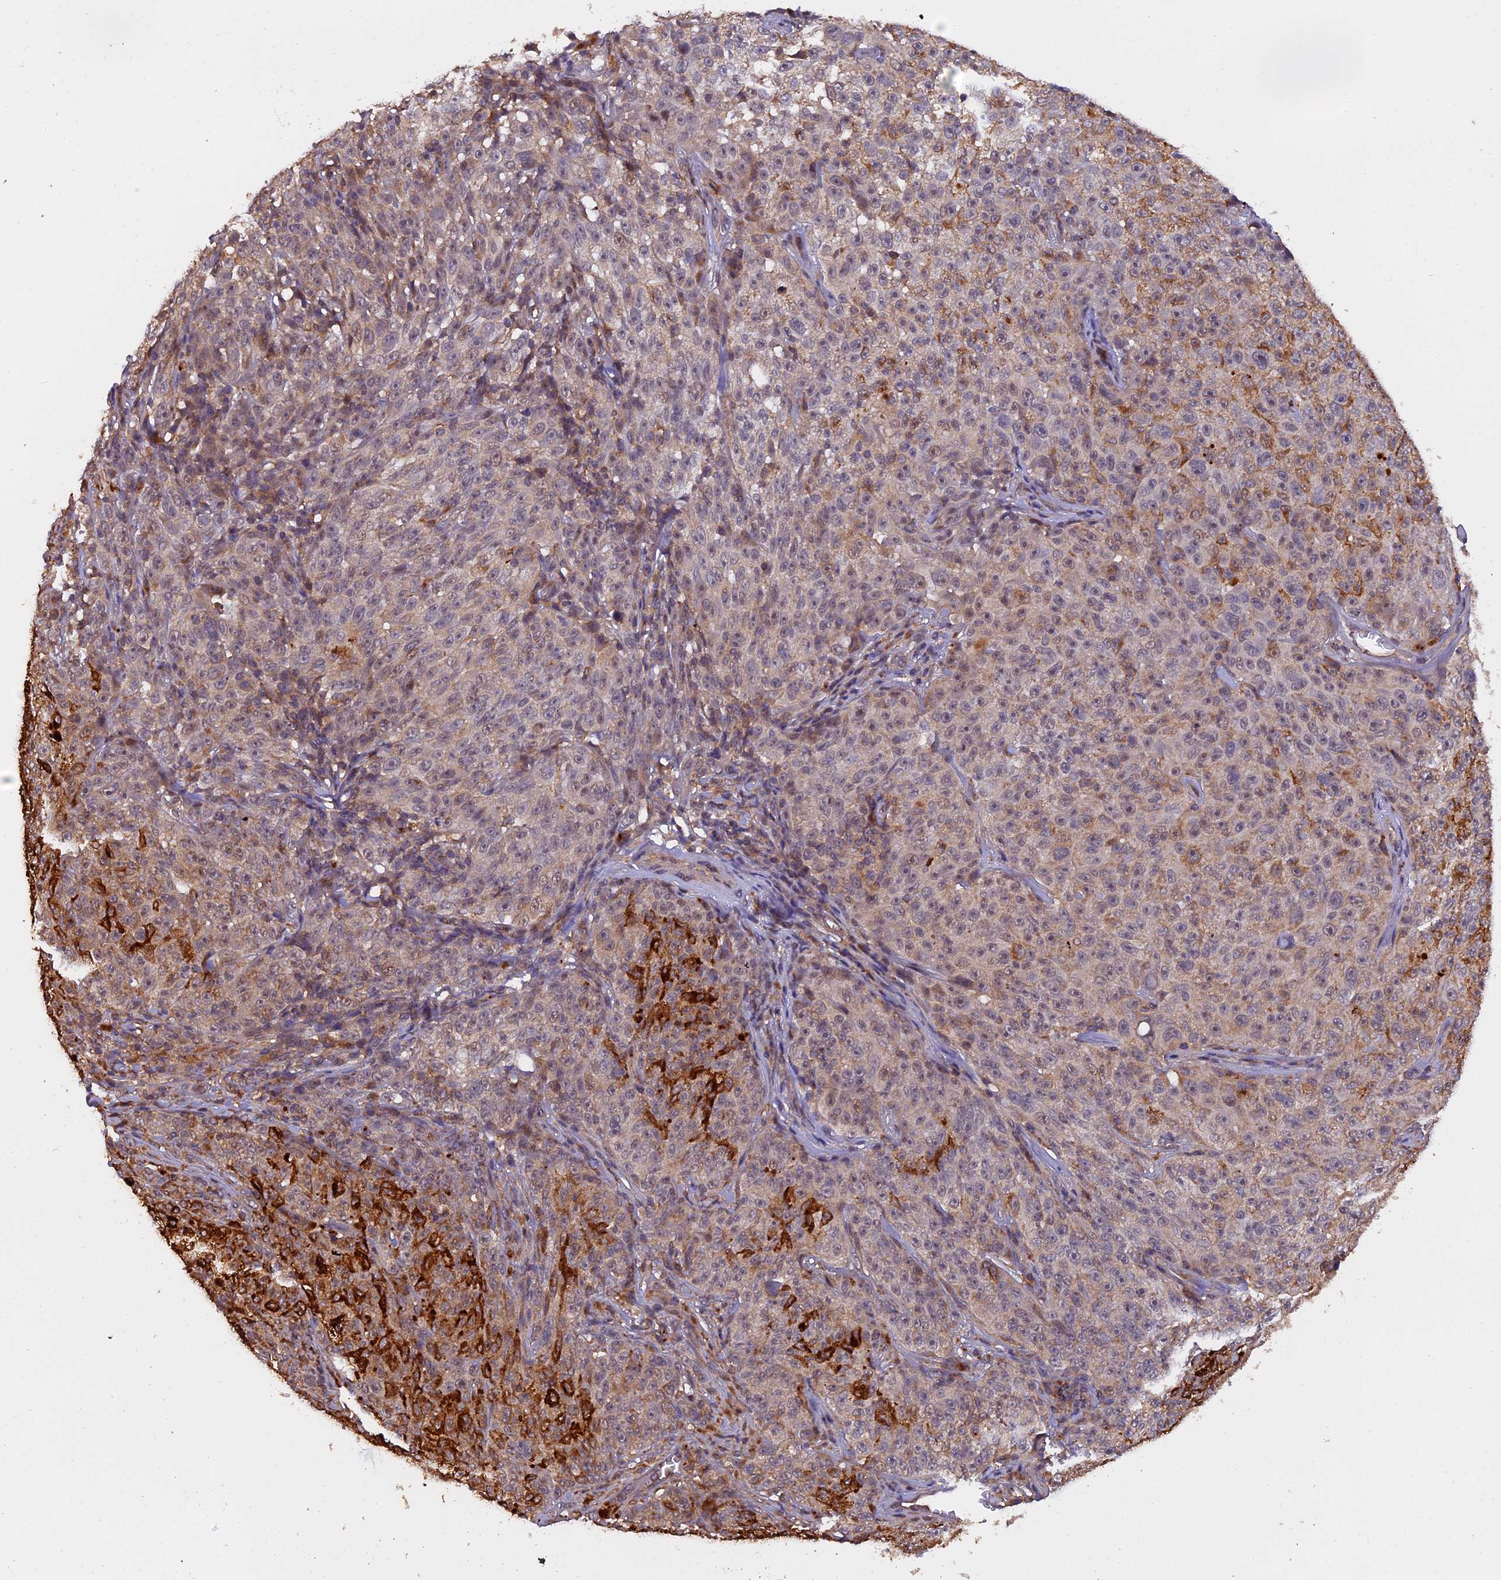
{"staining": {"intensity": "moderate", "quantity": "25%-75%", "location": "cytoplasmic/membranous"}, "tissue": "melanoma", "cell_type": "Tumor cells", "image_type": "cancer", "snomed": [{"axis": "morphology", "description": "Malignant melanoma, NOS"}, {"axis": "topography", "description": "Skin"}], "caption": "IHC photomicrograph of malignant melanoma stained for a protein (brown), which shows medium levels of moderate cytoplasmic/membranous expression in approximately 25%-75% of tumor cells.", "gene": "PKD2L2", "patient": {"sex": "female", "age": 82}}